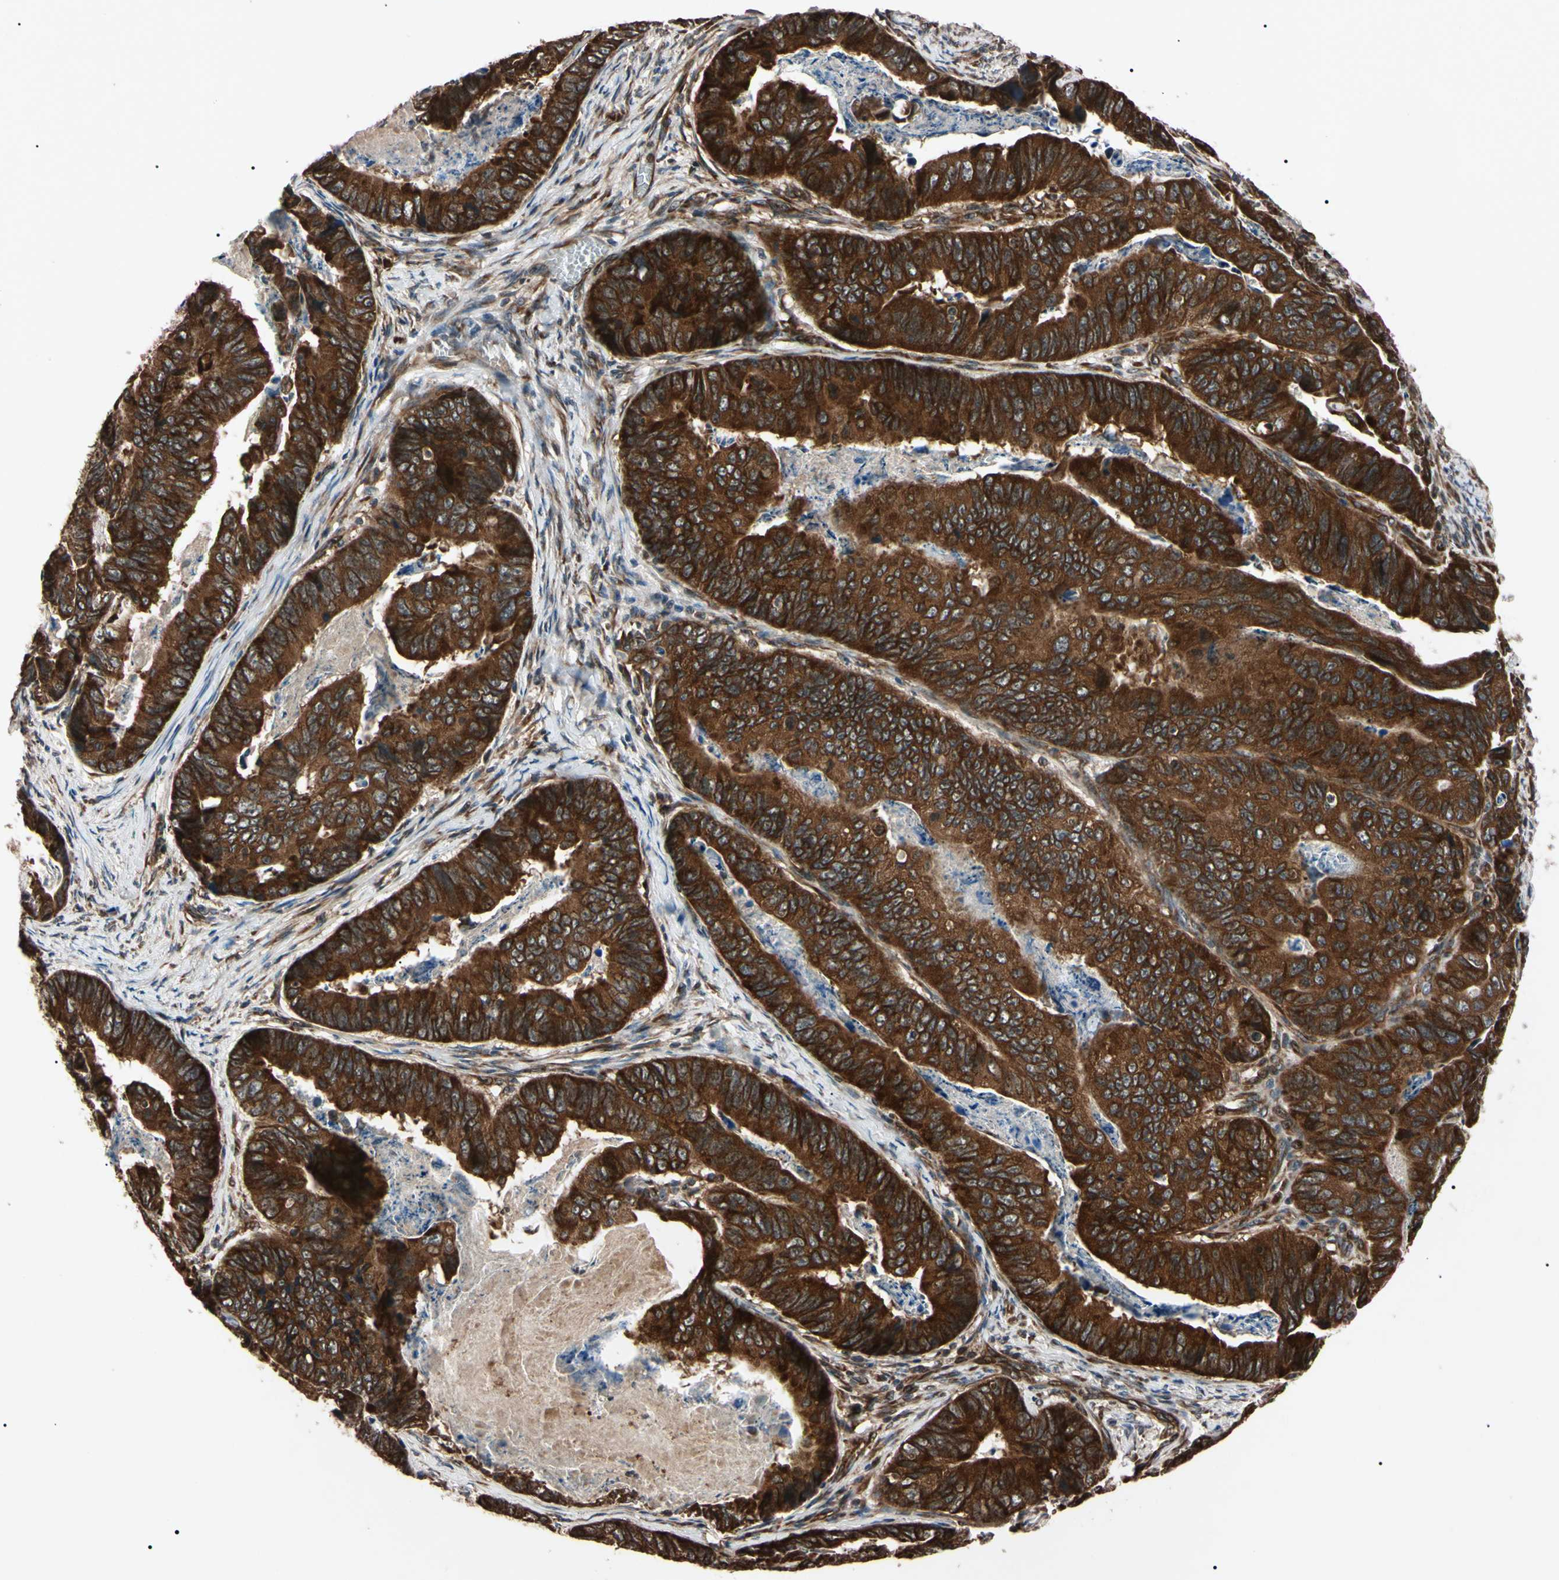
{"staining": {"intensity": "strong", "quantity": ">75%", "location": "cytoplasmic/membranous"}, "tissue": "stomach cancer", "cell_type": "Tumor cells", "image_type": "cancer", "snomed": [{"axis": "morphology", "description": "Adenocarcinoma, NOS"}, {"axis": "topography", "description": "Stomach, lower"}], "caption": "High-power microscopy captured an IHC micrograph of stomach cancer, revealing strong cytoplasmic/membranous expression in approximately >75% of tumor cells.", "gene": "GUCY1B1", "patient": {"sex": "male", "age": 77}}